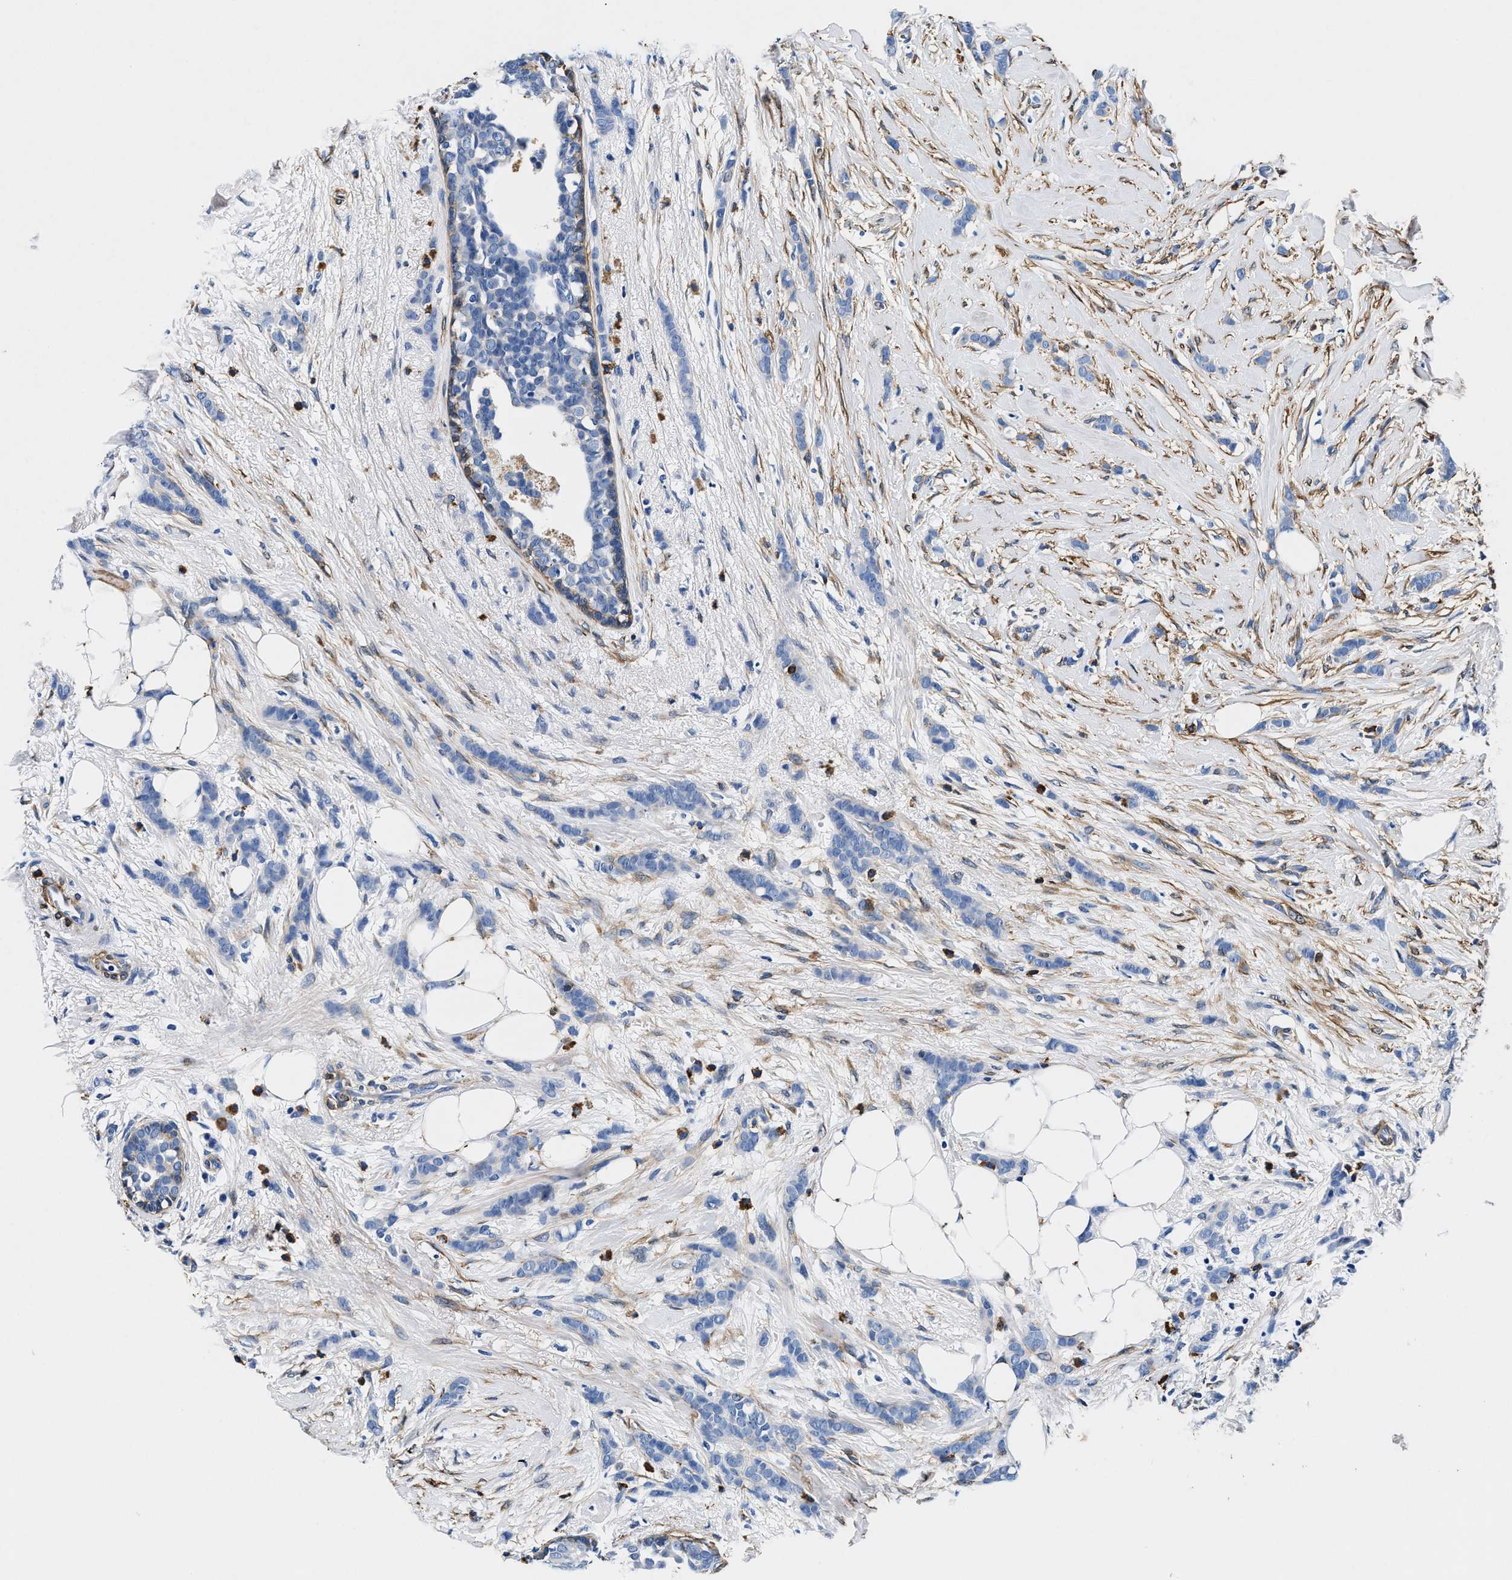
{"staining": {"intensity": "negative", "quantity": "none", "location": "none"}, "tissue": "breast cancer", "cell_type": "Tumor cells", "image_type": "cancer", "snomed": [{"axis": "morphology", "description": "Lobular carcinoma, in situ"}, {"axis": "morphology", "description": "Lobular carcinoma"}, {"axis": "topography", "description": "Breast"}], "caption": "Protein analysis of breast cancer demonstrates no significant staining in tumor cells.", "gene": "TEX261", "patient": {"sex": "female", "age": 41}}